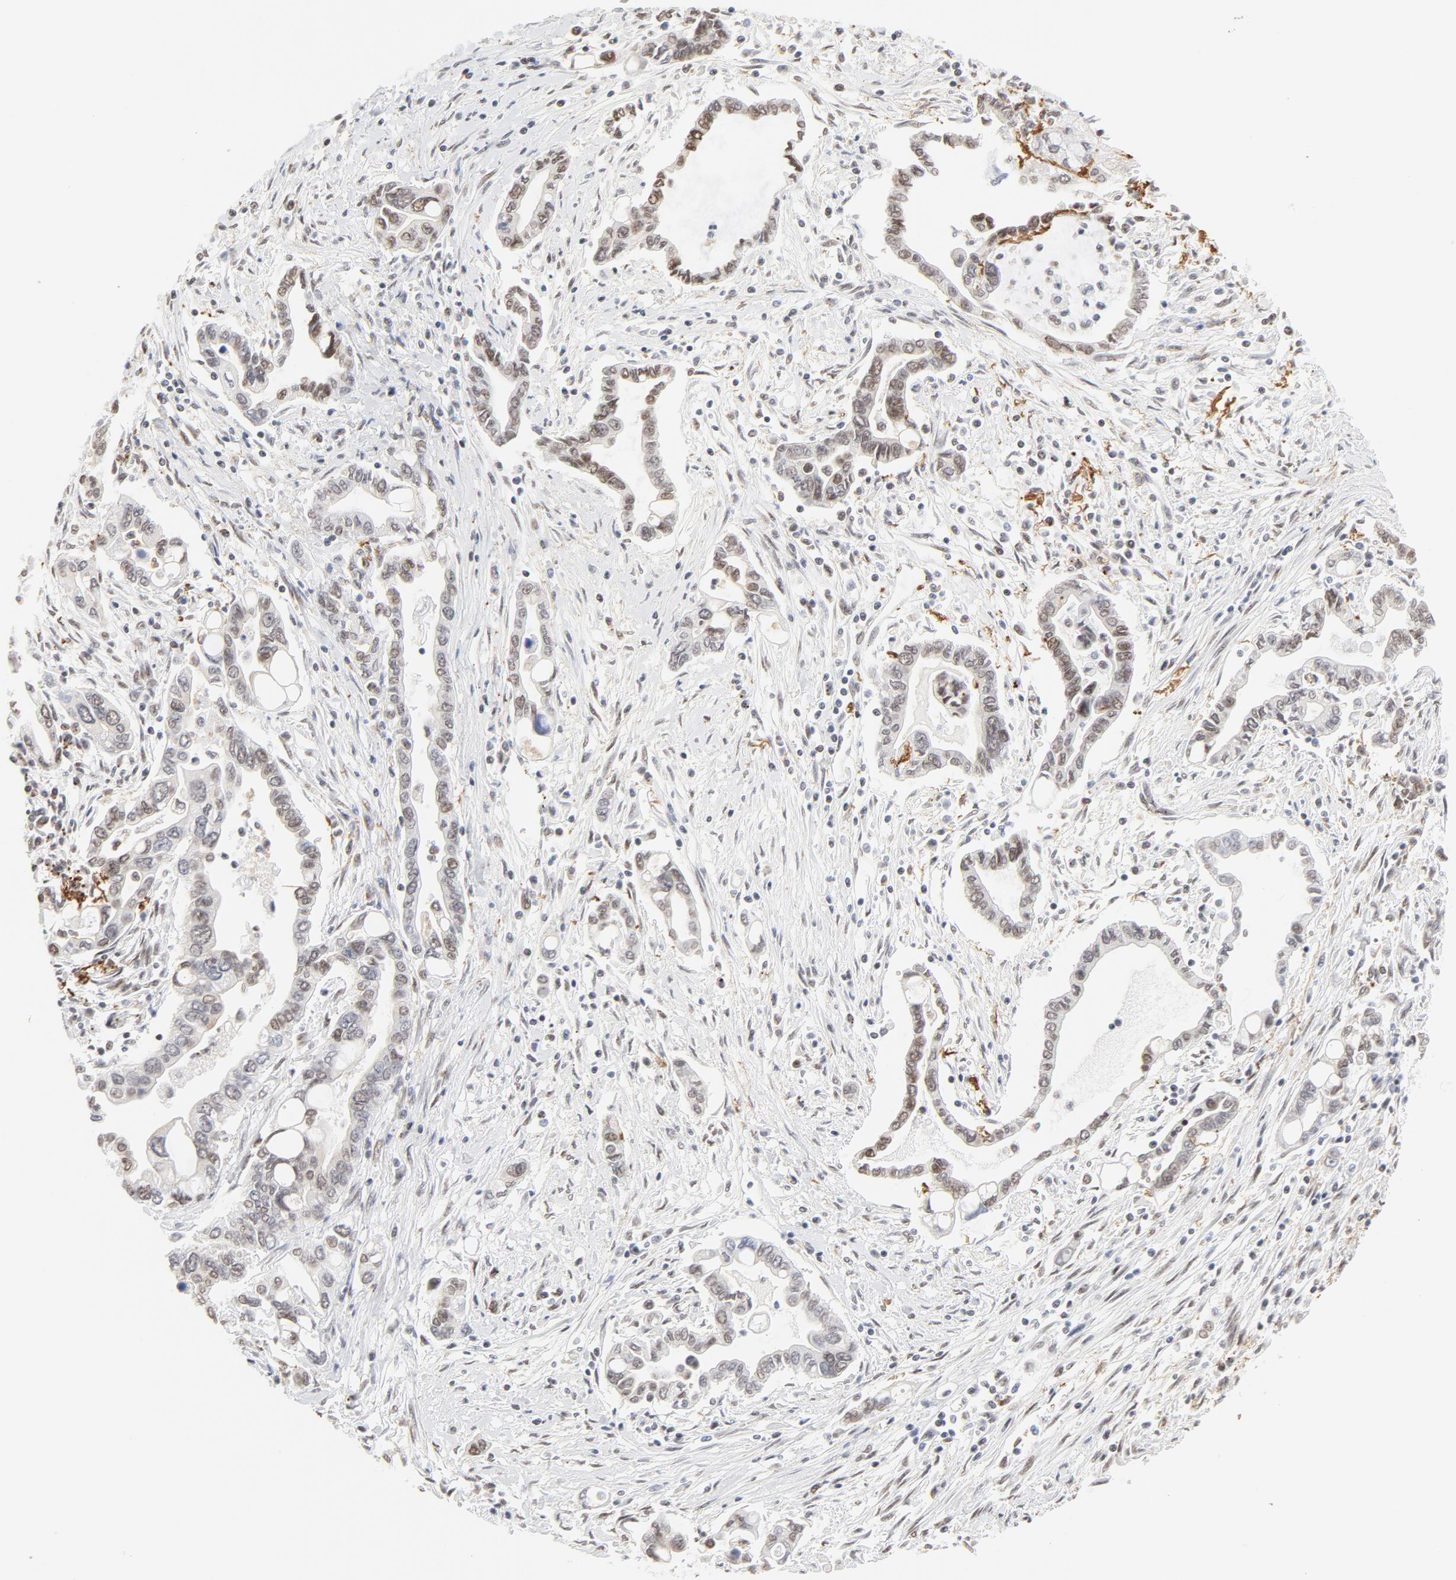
{"staining": {"intensity": "weak", "quantity": "<25%", "location": "nuclear"}, "tissue": "pancreatic cancer", "cell_type": "Tumor cells", "image_type": "cancer", "snomed": [{"axis": "morphology", "description": "Adenocarcinoma, NOS"}, {"axis": "topography", "description": "Pancreas"}], "caption": "Tumor cells are negative for protein expression in human pancreatic cancer.", "gene": "PBX1", "patient": {"sex": "female", "age": 57}}